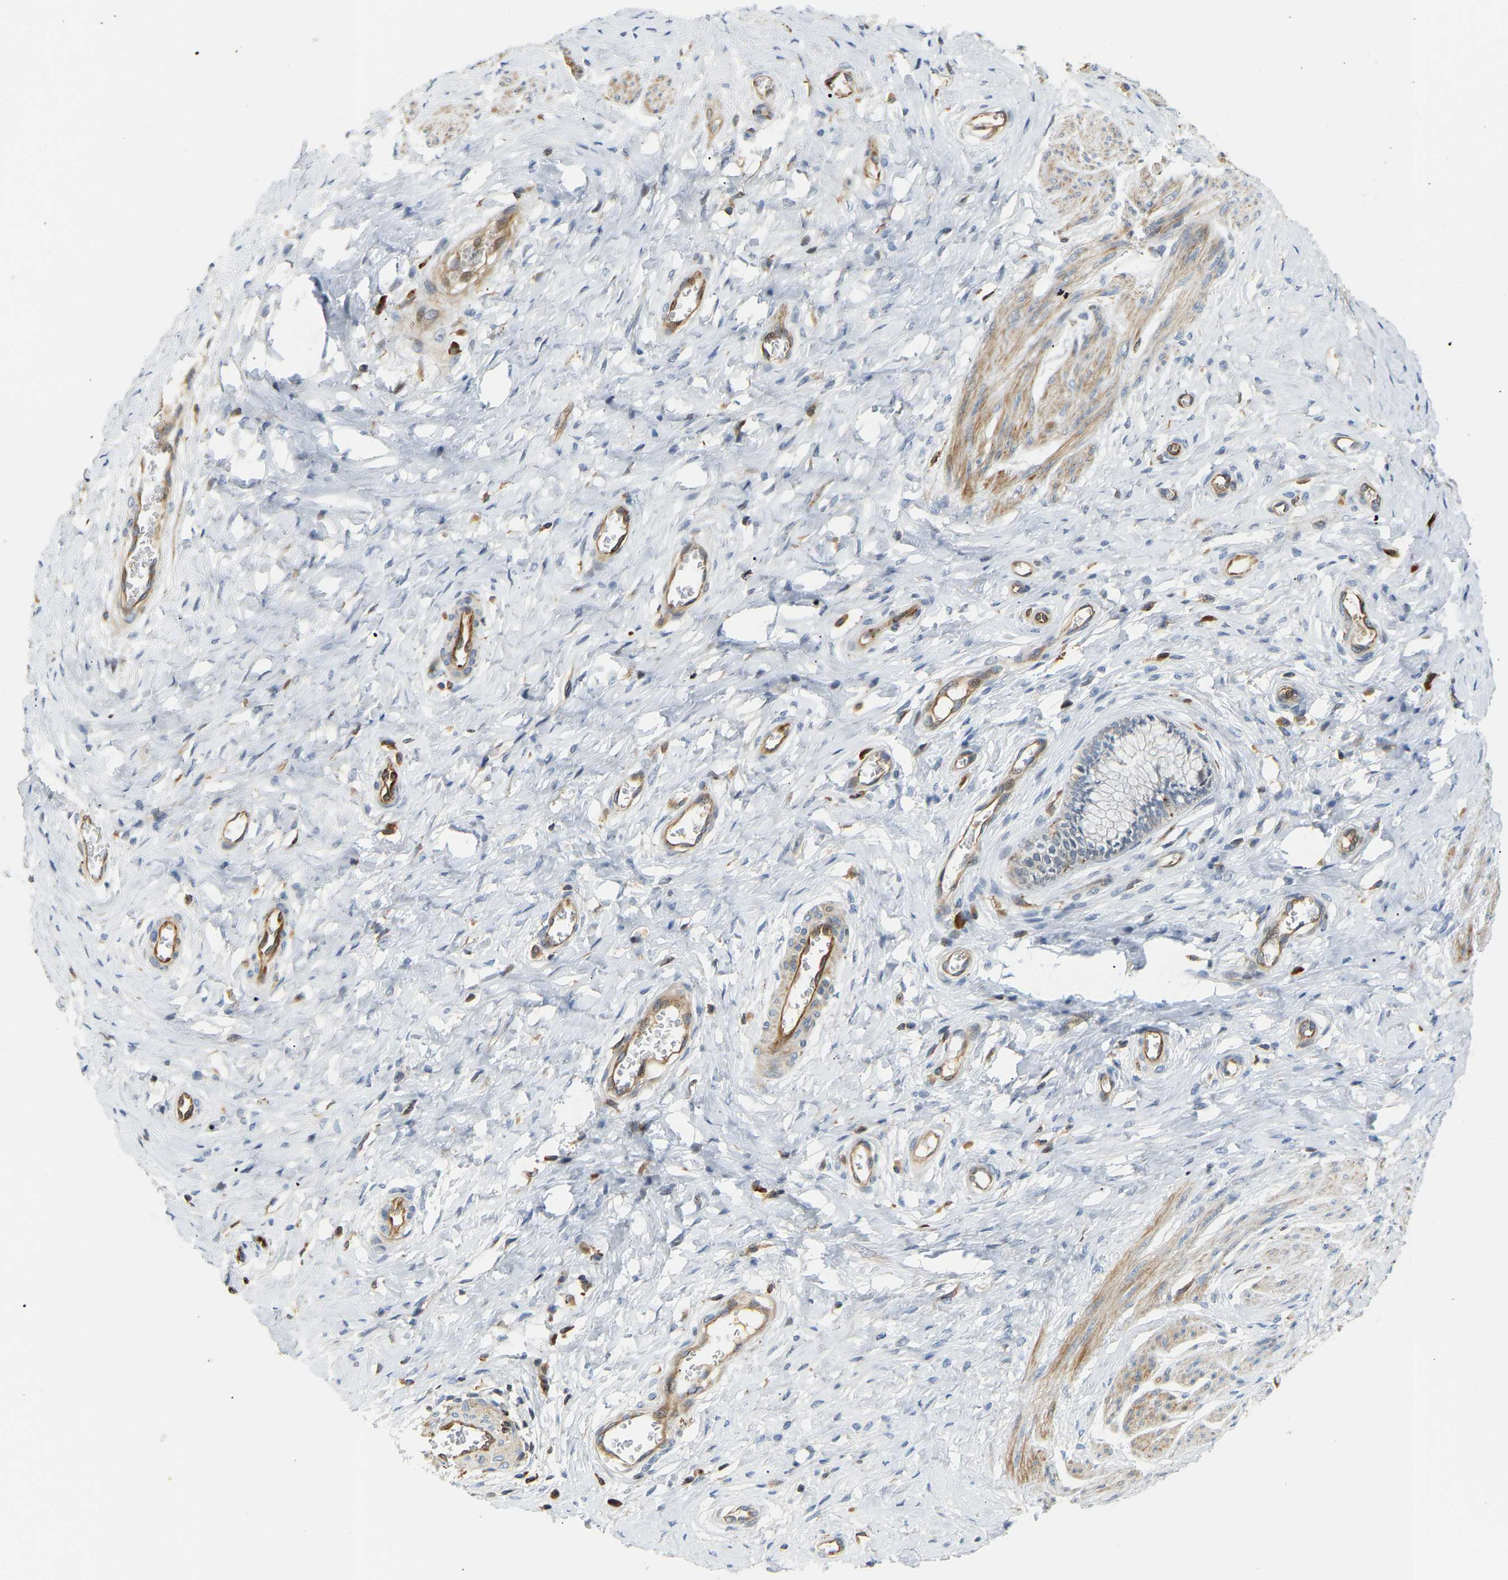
{"staining": {"intensity": "negative", "quantity": "none", "location": "none"}, "tissue": "cervix", "cell_type": "Glandular cells", "image_type": "normal", "snomed": [{"axis": "morphology", "description": "Normal tissue, NOS"}, {"axis": "topography", "description": "Cervix"}], "caption": "Normal cervix was stained to show a protein in brown. There is no significant positivity in glandular cells. The staining is performed using DAB (3,3'-diaminobenzidine) brown chromogen with nuclei counter-stained in using hematoxylin.", "gene": "PLCG2", "patient": {"sex": "female", "age": 55}}